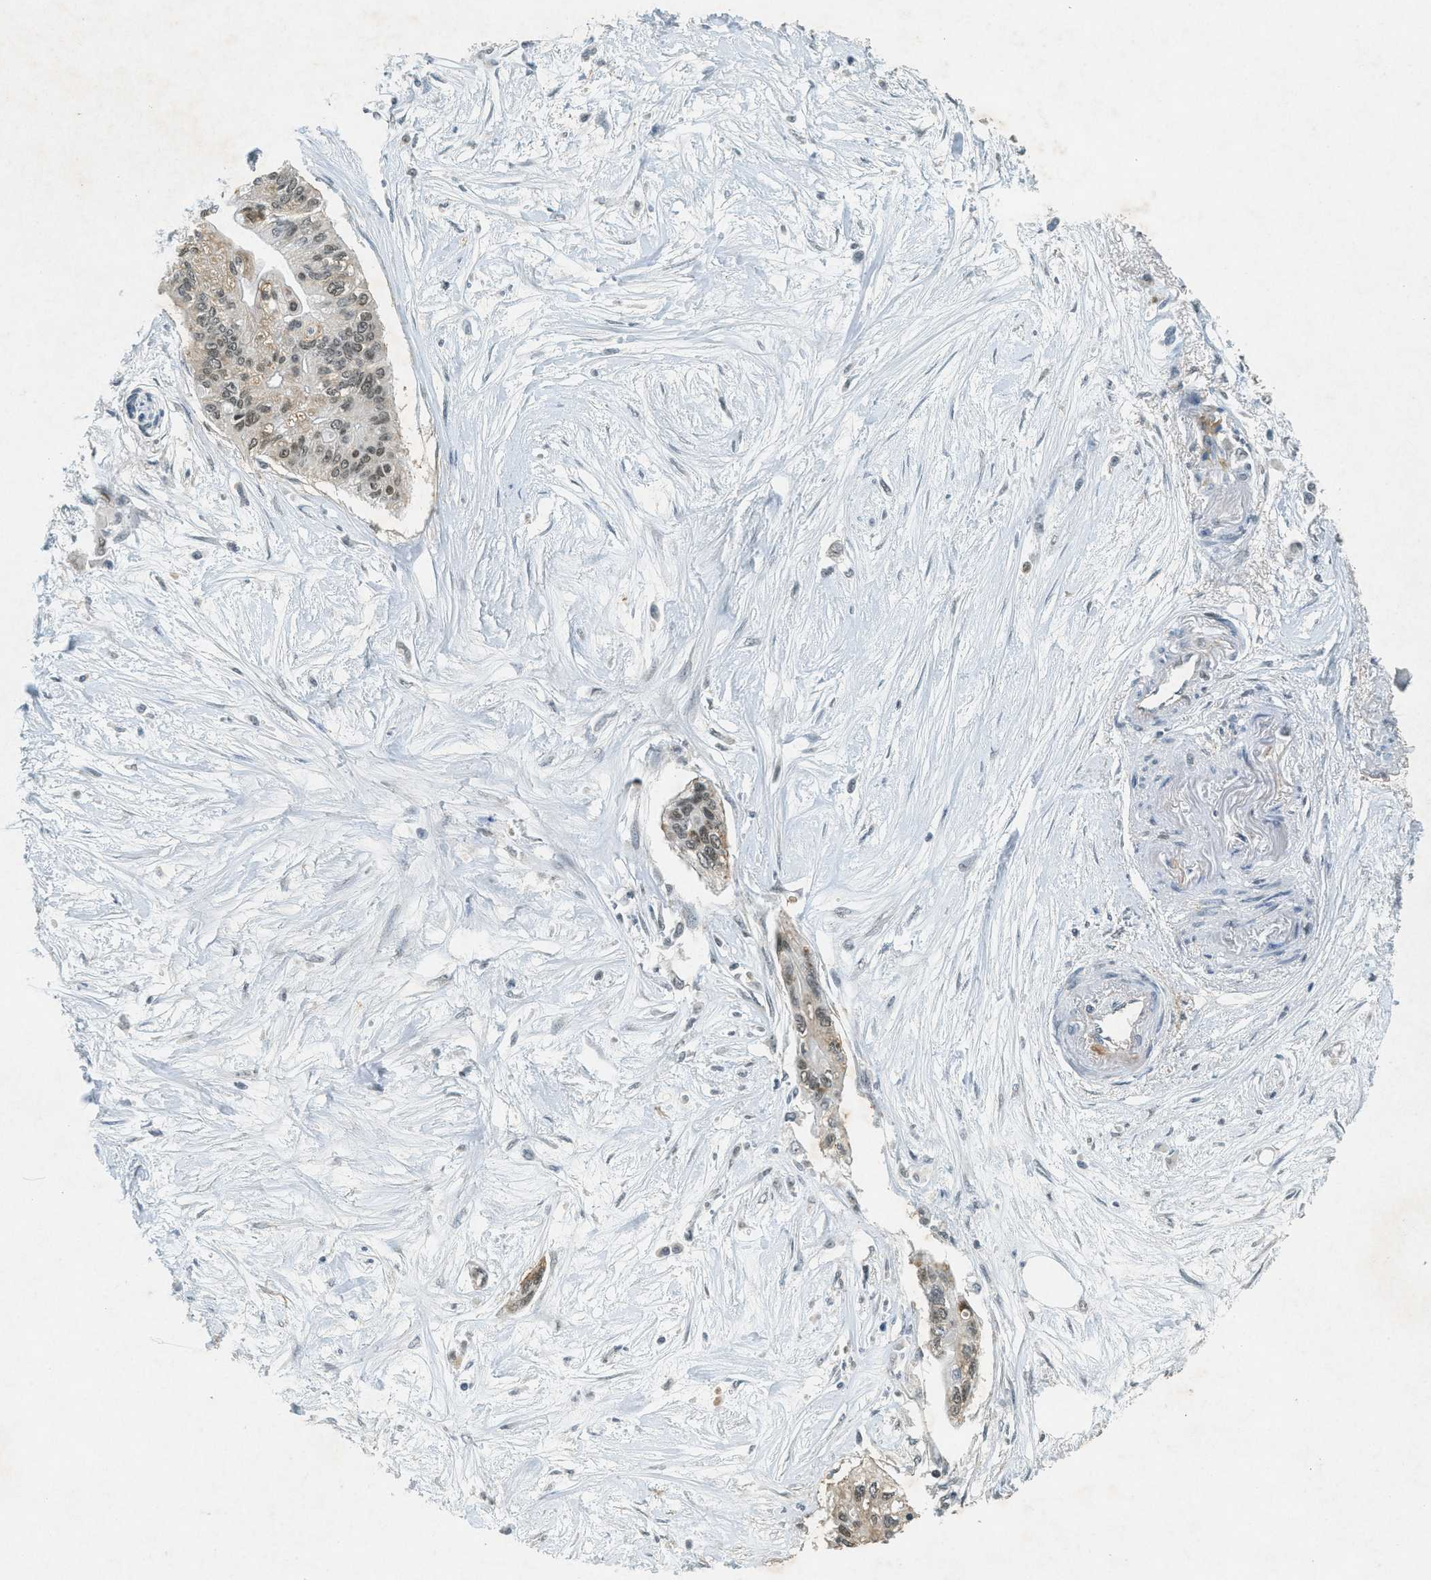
{"staining": {"intensity": "weak", "quantity": ">75%", "location": "nuclear"}, "tissue": "pancreatic cancer", "cell_type": "Tumor cells", "image_type": "cancer", "snomed": [{"axis": "morphology", "description": "Adenocarcinoma, NOS"}, {"axis": "topography", "description": "Pancreas"}], "caption": "Immunohistochemistry (IHC) (DAB) staining of adenocarcinoma (pancreatic) demonstrates weak nuclear protein staining in about >75% of tumor cells.", "gene": "TCF20", "patient": {"sex": "female", "age": 77}}